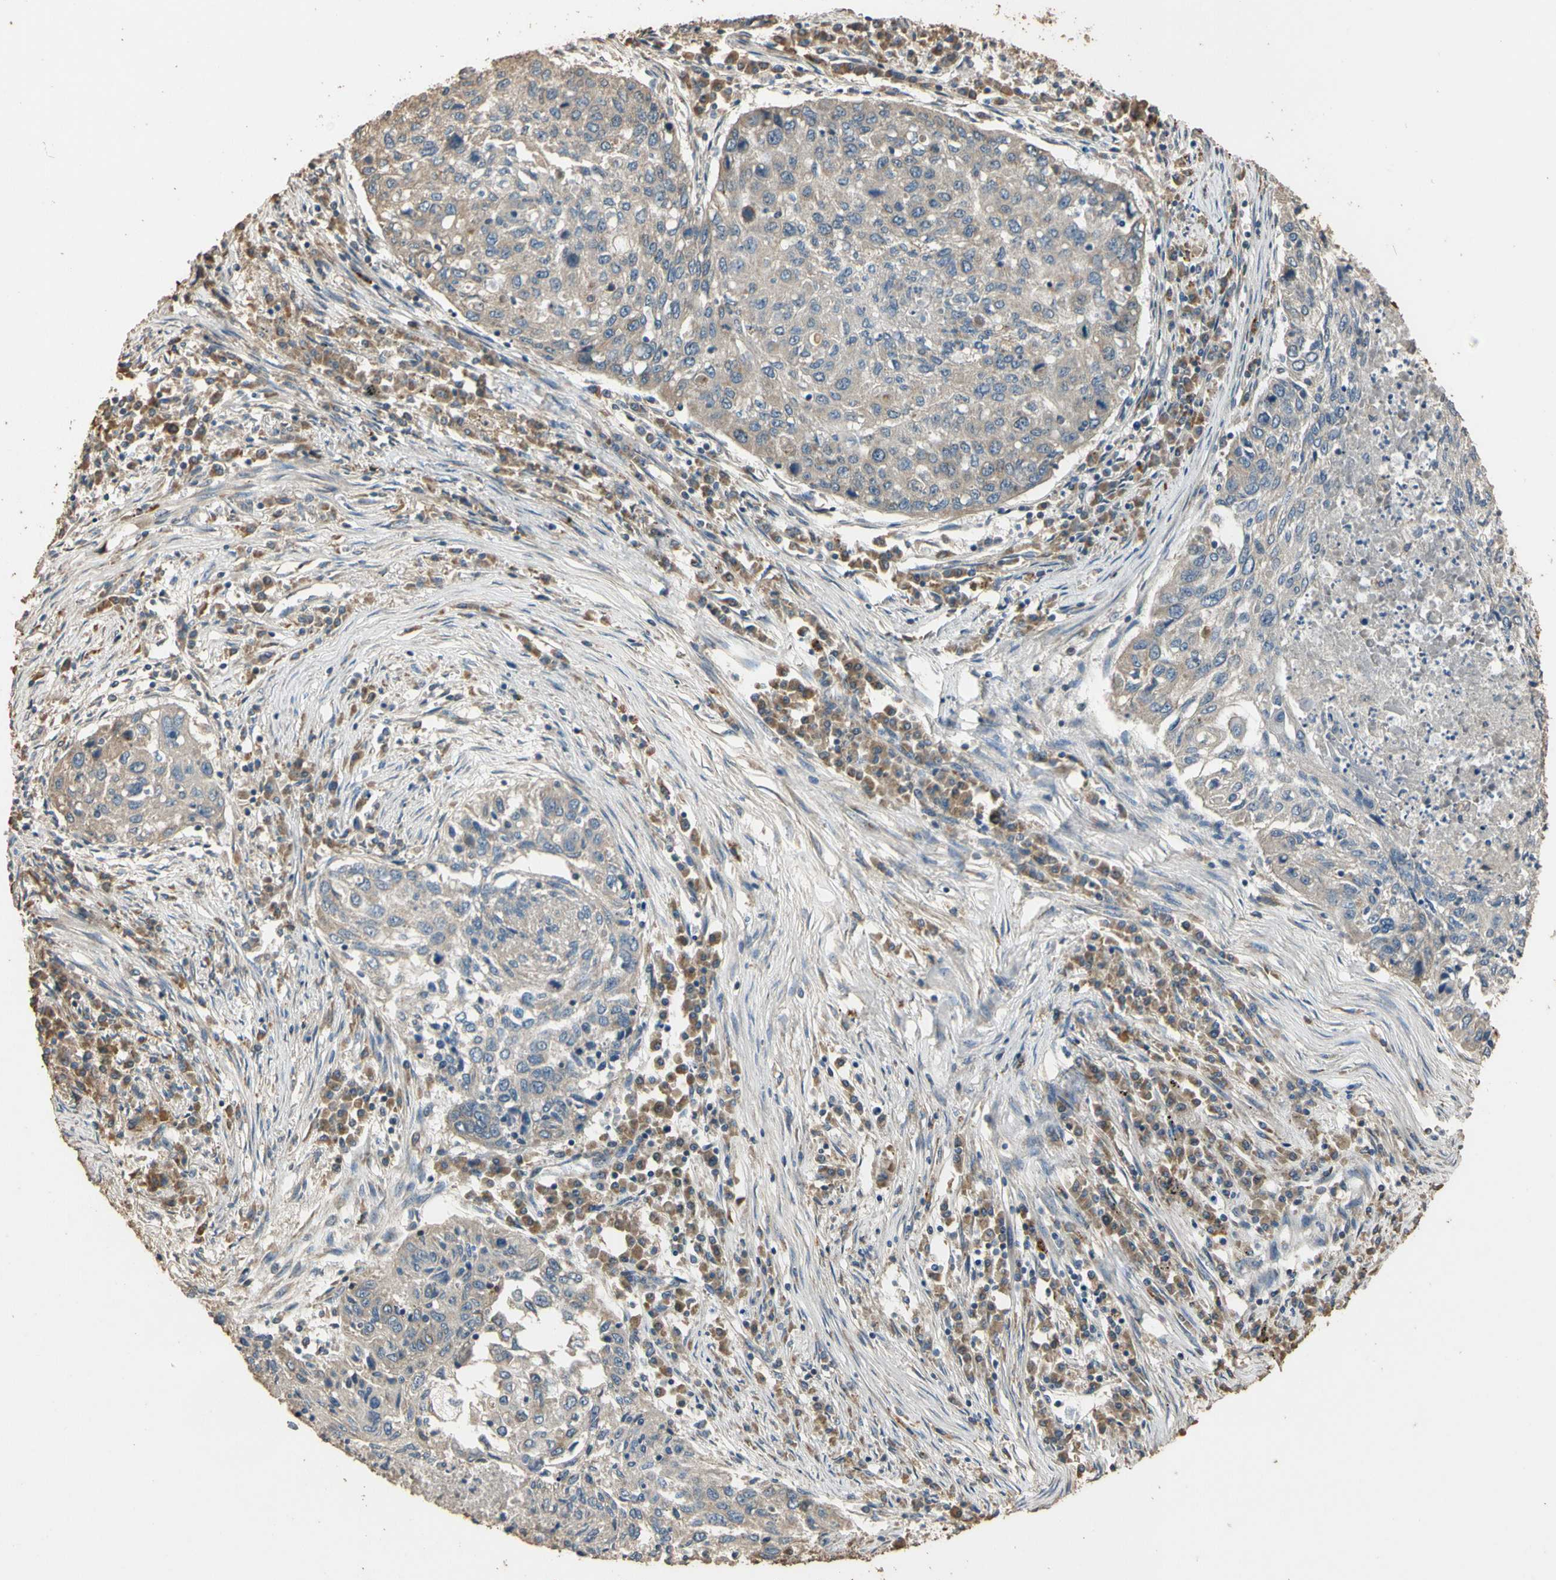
{"staining": {"intensity": "weak", "quantity": "25%-75%", "location": "cytoplasmic/membranous"}, "tissue": "lung cancer", "cell_type": "Tumor cells", "image_type": "cancer", "snomed": [{"axis": "morphology", "description": "Squamous cell carcinoma, NOS"}, {"axis": "topography", "description": "Lung"}], "caption": "Protein expression analysis of human lung cancer reveals weak cytoplasmic/membranous staining in about 25%-75% of tumor cells.", "gene": "STX18", "patient": {"sex": "female", "age": 63}}